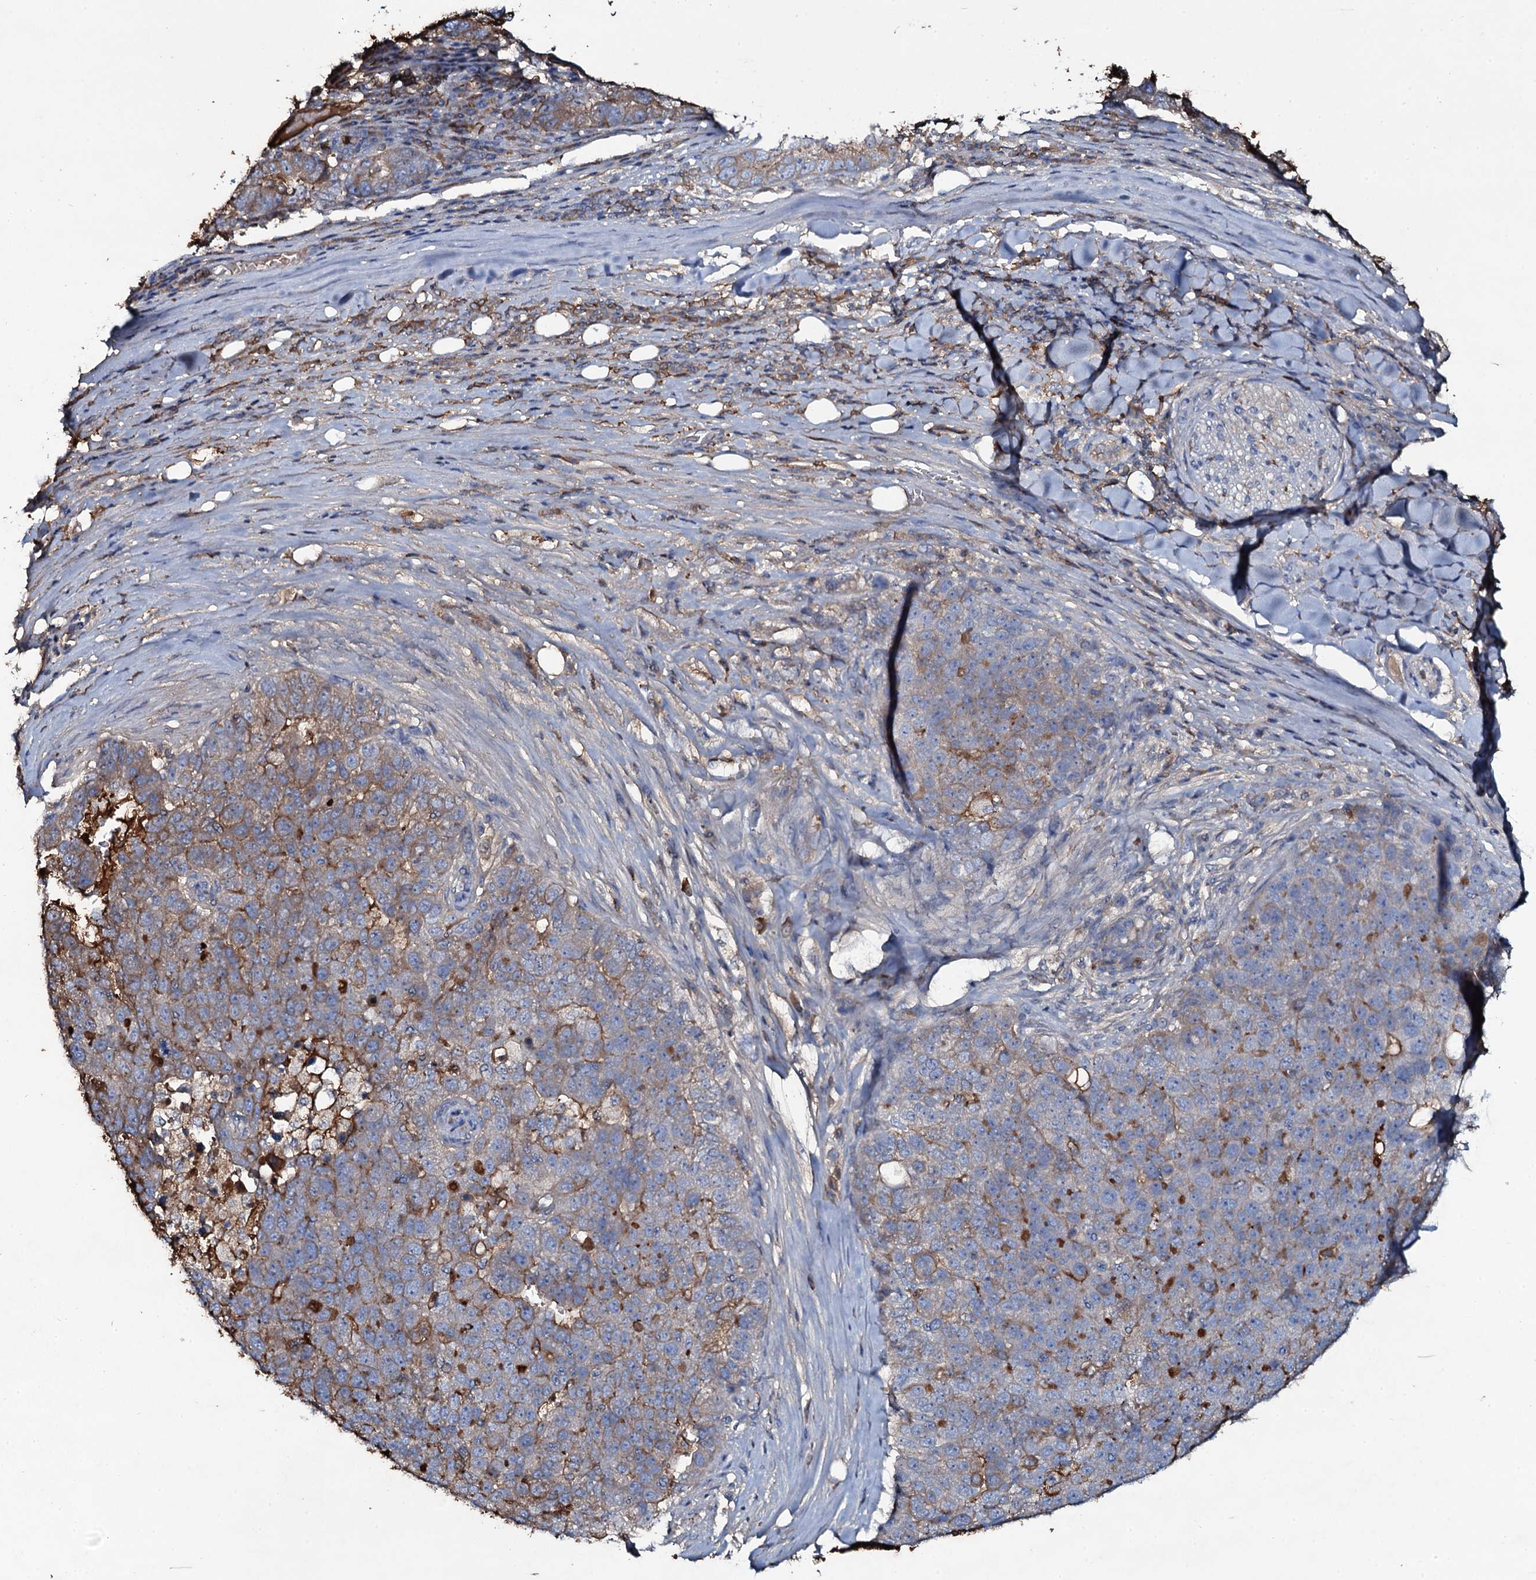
{"staining": {"intensity": "moderate", "quantity": "25%-75%", "location": "cytoplasmic/membranous"}, "tissue": "pancreatic cancer", "cell_type": "Tumor cells", "image_type": "cancer", "snomed": [{"axis": "morphology", "description": "Adenocarcinoma, NOS"}, {"axis": "topography", "description": "Pancreas"}], "caption": "Approximately 25%-75% of tumor cells in human adenocarcinoma (pancreatic) display moderate cytoplasmic/membranous protein positivity as visualized by brown immunohistochemical staining.", "gene": "EDN1", "patient": {"sex": "female", "age": 61}}